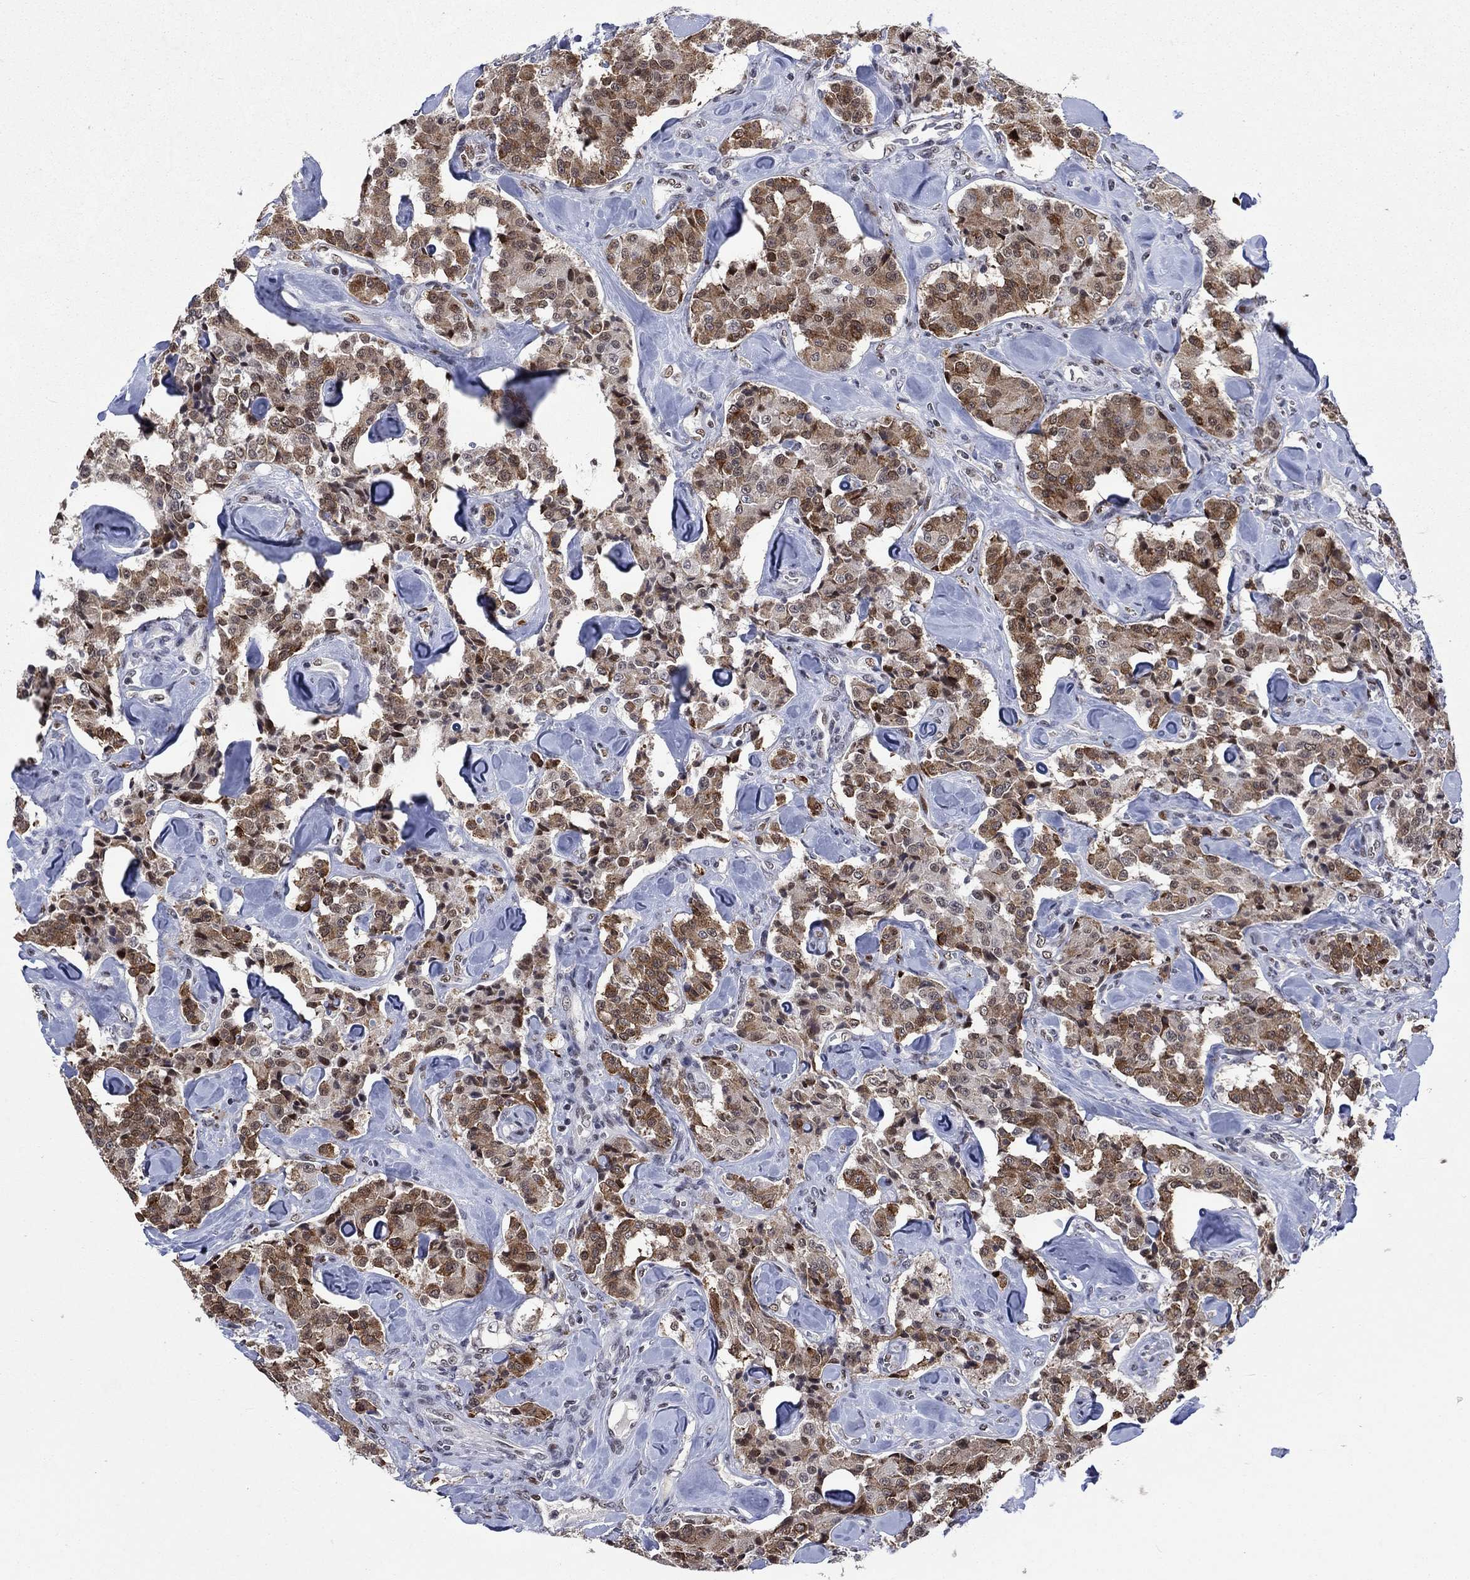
{"staining": {"intensity": "moderate", "quantity": ">75%", "location": "cytoplasmic/membranous"}, "tissue": "carcinoid", "cell_type": "Tumor cells", "image_type": "cancer", "snomed": [{"axis": "morphology", "description": "Carcinoid, malignant, NOS"}, {"axis": "topography", "description": "Pancreas"}], "caption": "IHC micrograph of human carcinoid stained for a protein (brown), which displays medium levels of moderate cytoplasmic/membranous expression in approximately >75% of tumor cells.", "gene": "HCFC1", "patient": {"sex": "male", "age": 41}}